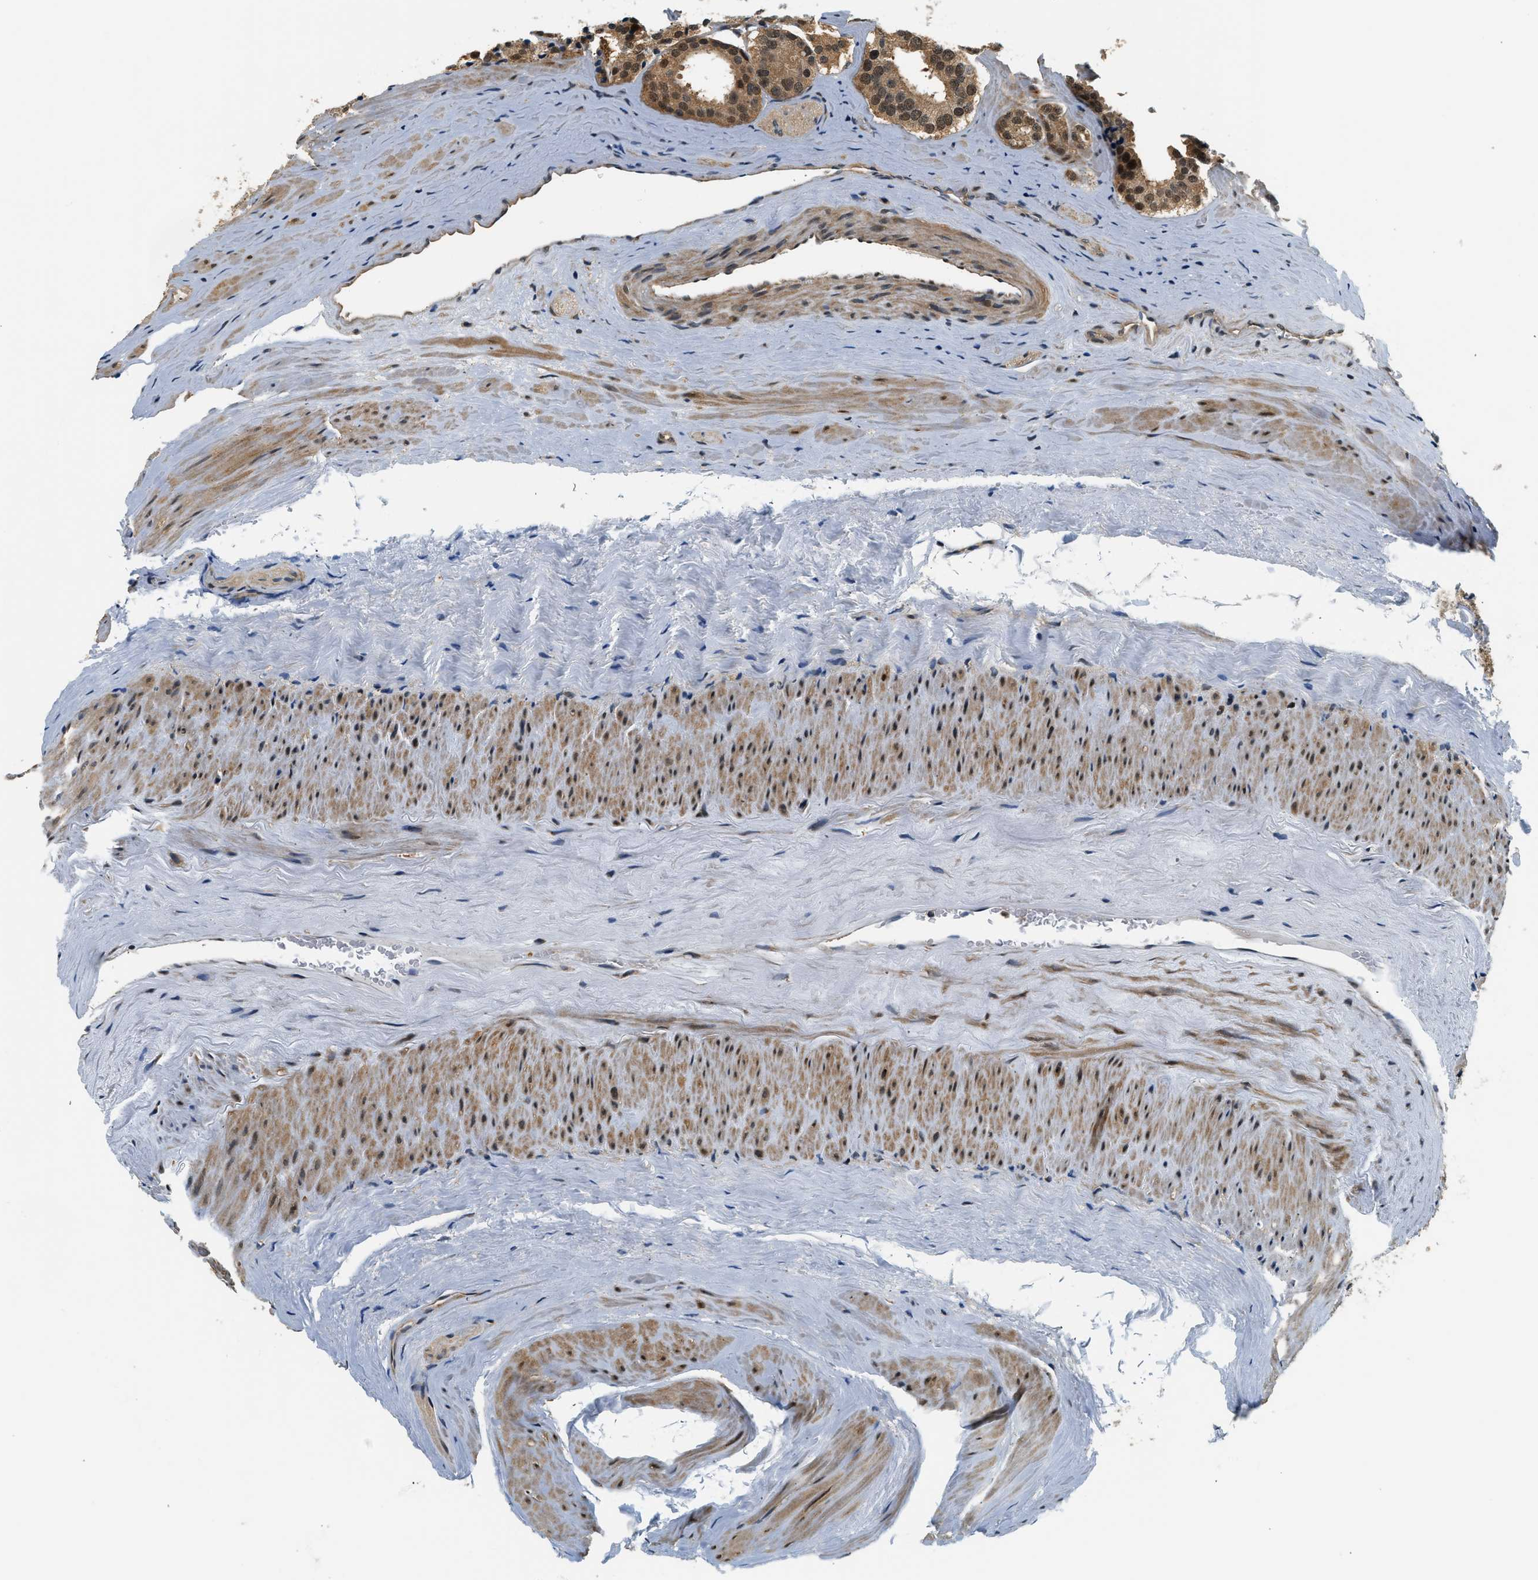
{"staining": {"intensity": "moderate", "quantity": ">75%", "location": "cytoplasmic/membranous,nuclear"}, "tissue": "prostate cancer", "cell_type": "Tumor cells", "image_type": "cancer", "snomed": [{"axis": "morphology", "description": "Adenocarcinoma, High grade"}, {"axis": "topography", "description": "Prostate"}], "caption": "Moderate cytoplasmic/membranous and nuclear protein positivity is identified in approximately >75% of tumor cells in prostate cancer.", "gene": "PSMD3", "patient": {"sex": "male", "age": 60}}